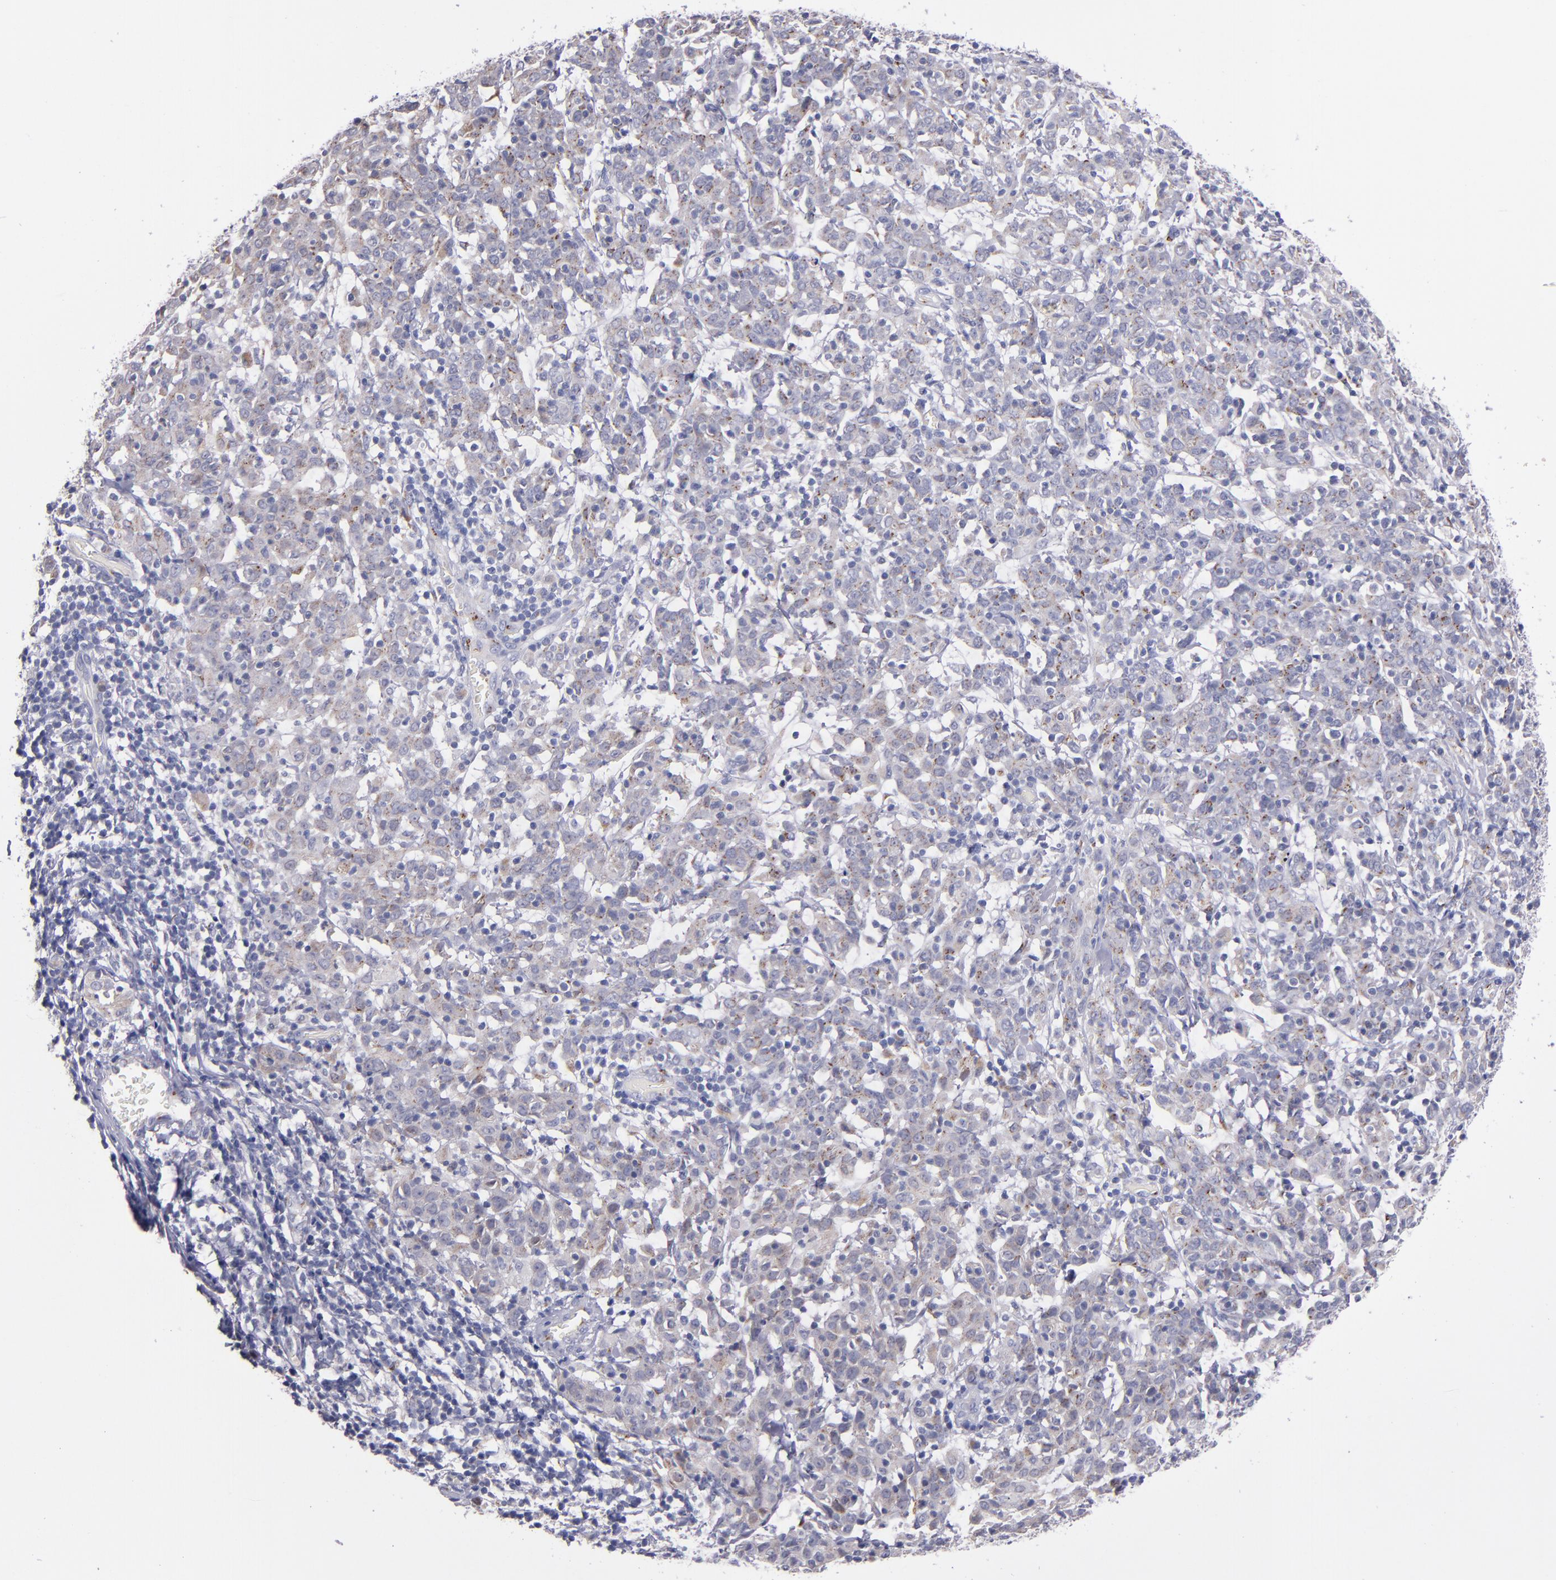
{"staining": {"intensity": "strong", "quantity": ">75%", "location": "cytoplasmic/membranous"}, "tissue": "cervical cancer", "cell_type": "Tumor cells", "image_type": "cancer", "snomed": [{"axis": "morphology", "description": "Normal tissue, NOS"}, {"axis": "morphology", "description": "Squamous cell carcinoma, NOS"}, {"axis": "topography", "description": "Cervix"}], "caption": "This histopathology image shows squamous cell carcinoma (cervical) stained with immunohistochemistry (IHC) to label a protein in brown. The cytoplasmic/membranous of tumor cells show strong positivity for the protein. Nuclei are counter-stained blue.", "gene": "RAB41", "patient": {"sex": "female", "age": 67}}